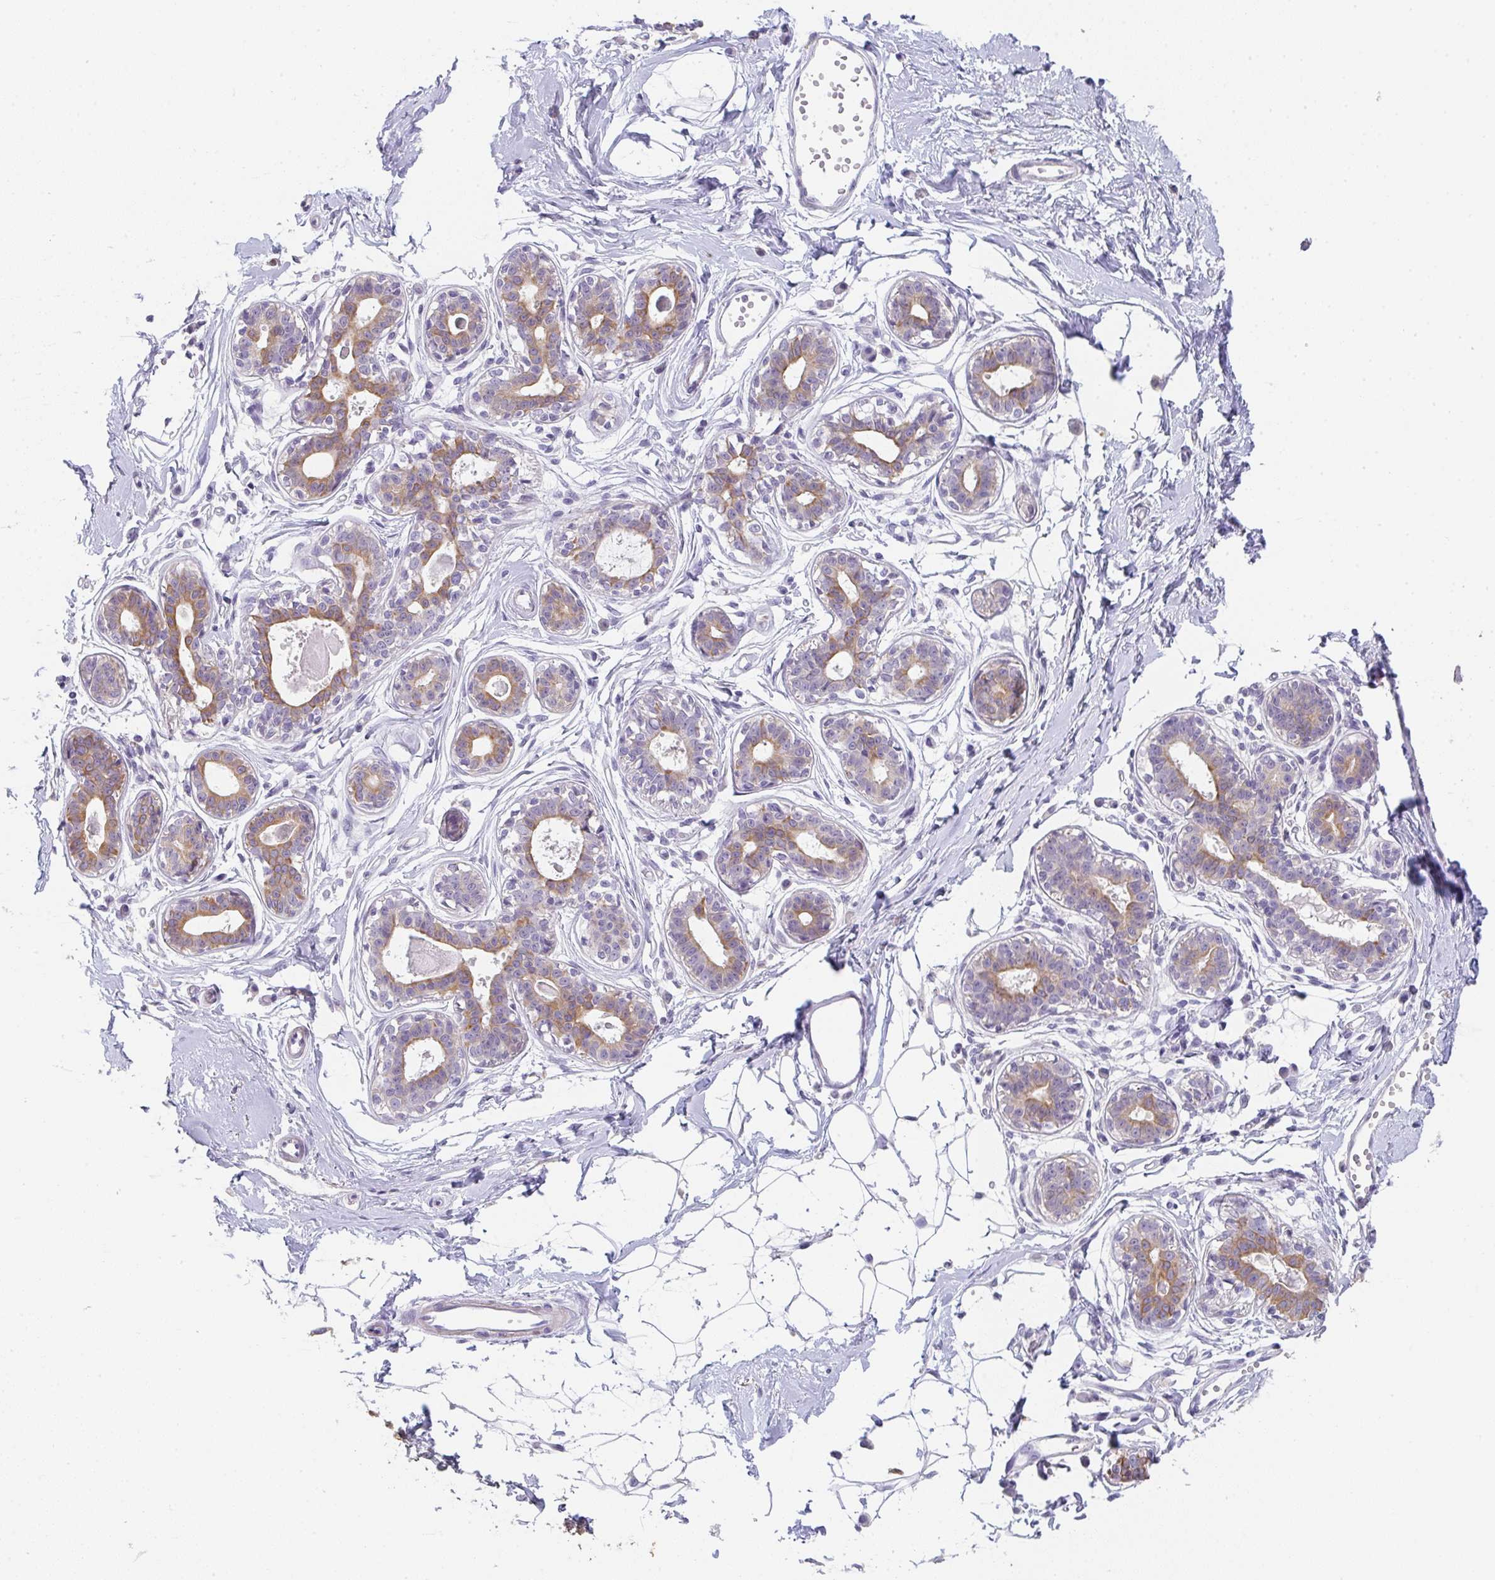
{"staining": {"intensity": "negative", "quantity": "none", "location": "none"}, "tissue": "breast", "cell_type": "Adipocytes", "image_type": "normal", "snomed": [{"axis": "morphology", "description": "Normal tissue, NOS"}, {"axis": "topography", "description": "Breast"}], "caption": "Adipocytes show no significant protein staining in benign breast. Brightfield microscopy of immunohistochemistry stained with DAB (brown) and hematoxylin (blue), captured at high magnification.", "gene": "C1QTNF8", "patient": {"sex": "female", "age": 45}}